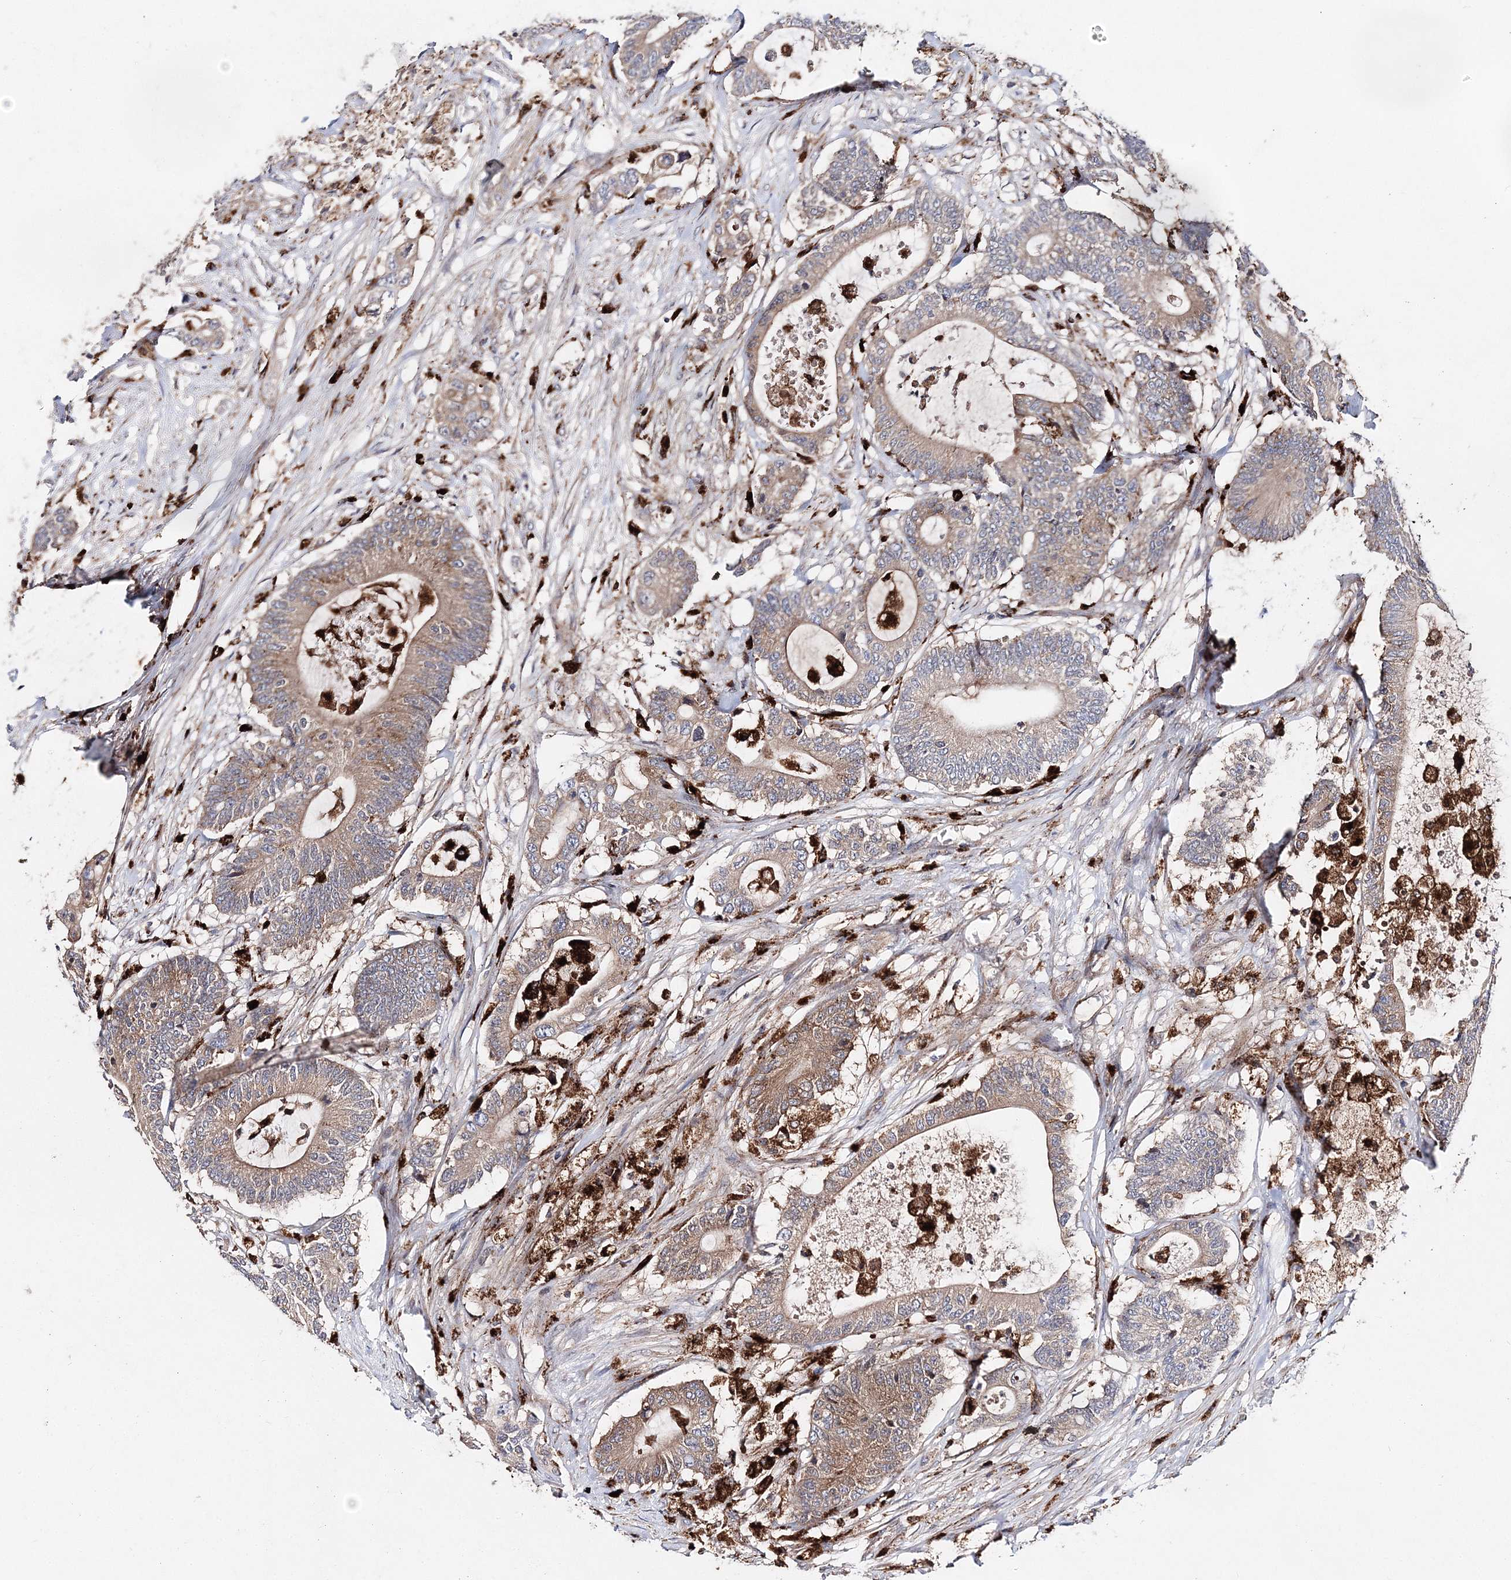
{"staining": {"intensity": "moderate", "quantity": ">75%", "location": "cytoplasmic/membranous"}, "tissue": "colorectal cancer", "cell_type": "Tumor cells", "image_type": "cancer", "snomed": [{"axis": "morphology", "description": "Adenocarcinoma, NOS"}, {"axis": "topography", "description": "Colon"}], "caption": "Moderate cytoplasmic/membranous staining is identified in approximately >75% of tumor cells in adenocarcinoma (colorectal). (IHC, brightfield microscopy, high magnification).", "gene": "C3orf38", "patient": {"sex": "female", "age": 84}}